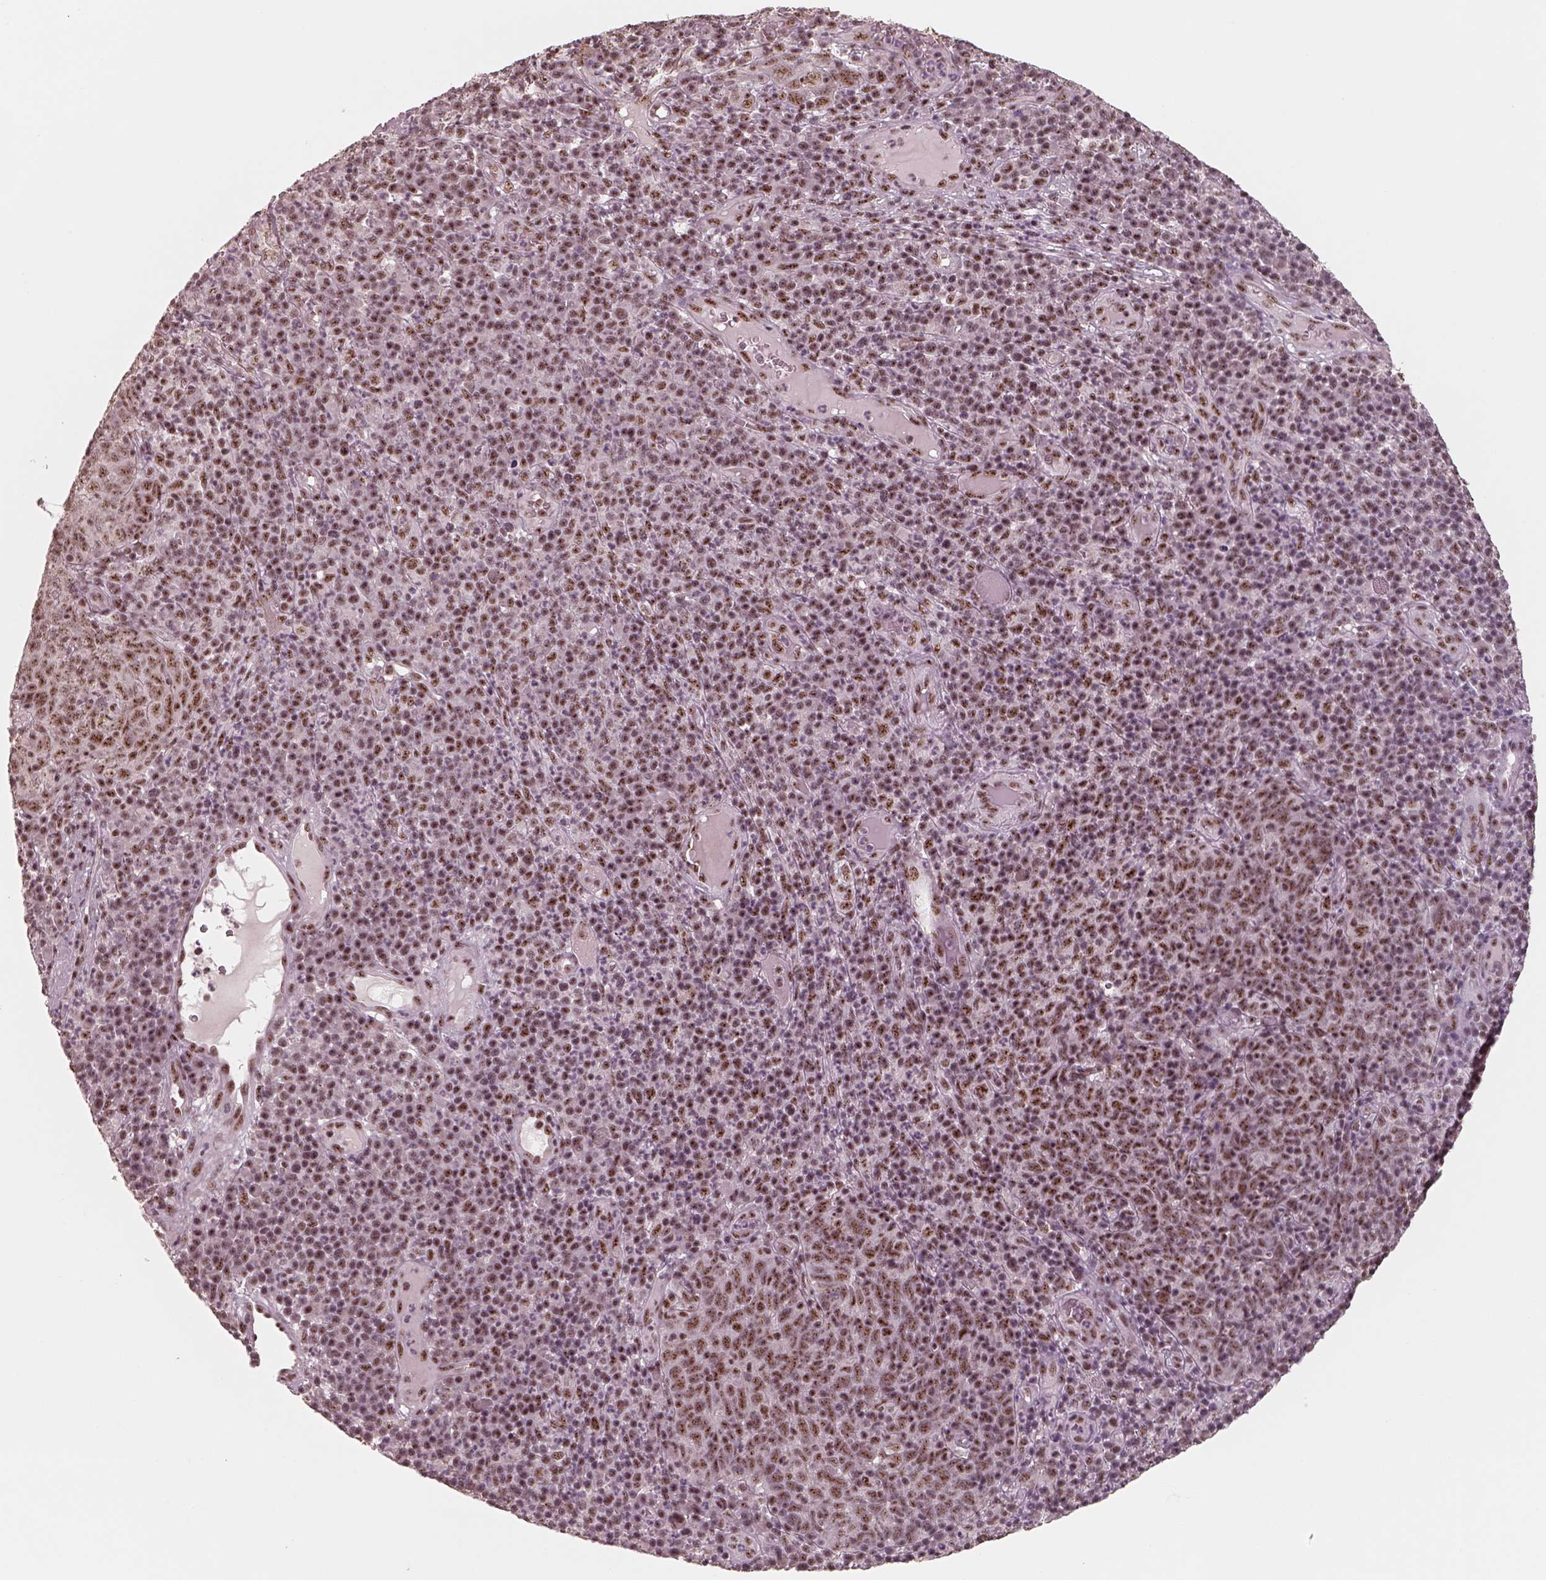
{"staining": {"intensity": "moderate", "quantity": ">75%", "location": "nuclear"}, "tissue": "skin cancer", "cell_type": "Tumor cells", "image_type": "cancer", "snomed": [{"axis": "morphology", "description": "Squamous cell carcinoma, NOS"}, {"axis": "topography", "description": "Skin"}, {"axis": "topography", "description": "Anal"}], "caption": "Immunohistochemical staining of human skin cancer demonstrates medium levels of moderate nuclear positivity in approximately >75% of tumor cells.", "gene": "ATXN7L3", "patient": {"sex": "female", "age": 51}}